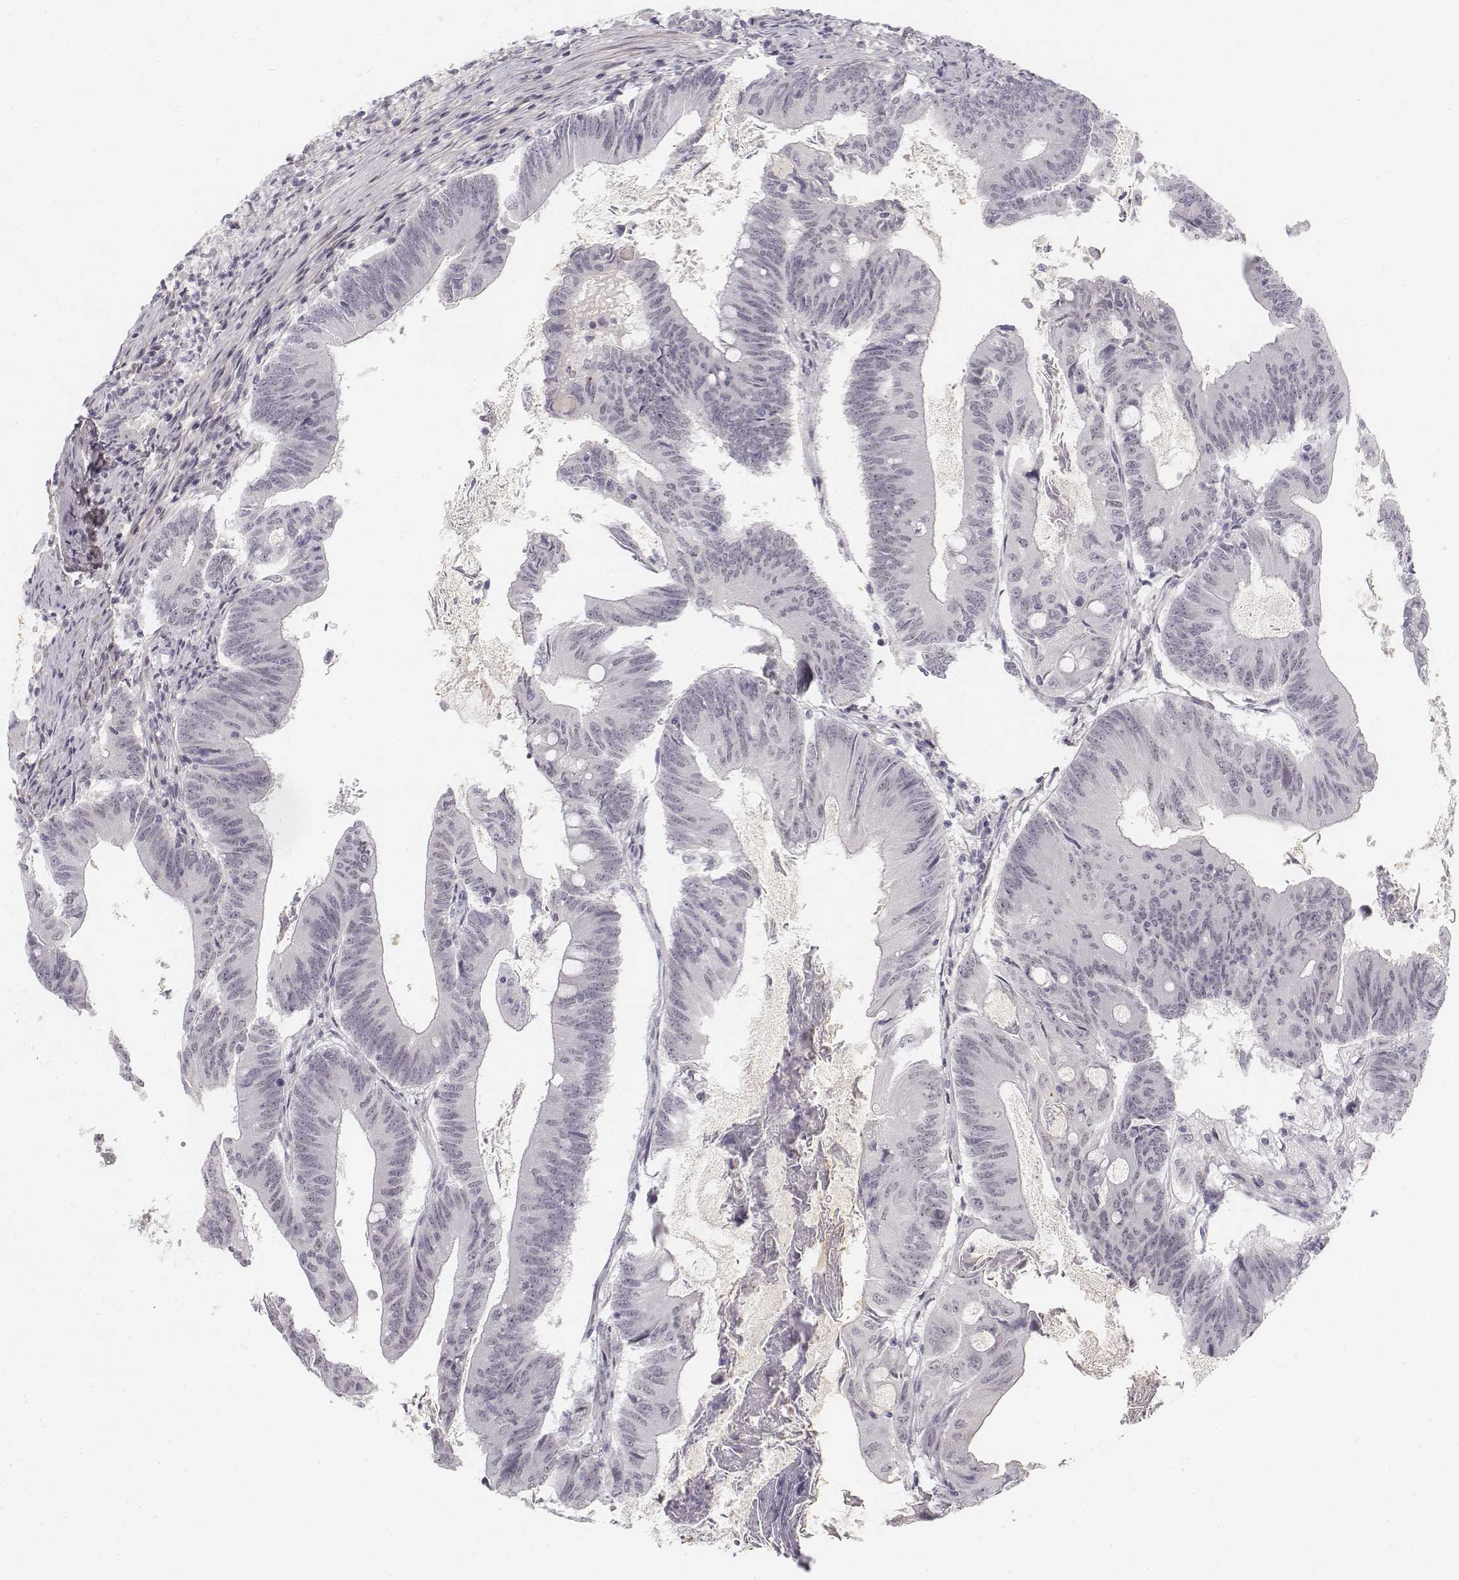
{"staining": {"intensity": "negative", "quantity": "none", "location": "none"}, "tissue": "colorectal cancer", "cell_type": "Tumor cells", "image_type": "cancer", "snomed": [{"axis": "morphology", "description": "Adenocarcinoma, NOS"}, {"axis": "topography", "description": "Colon"}], "caption": "A high-resolution image shows IHC staining of adenocarcinoma (colorectal), which exhibits no significant positivity in tumor cells.", "gene": "KRT84", "patient": {"sex": "female", "age": 70}}